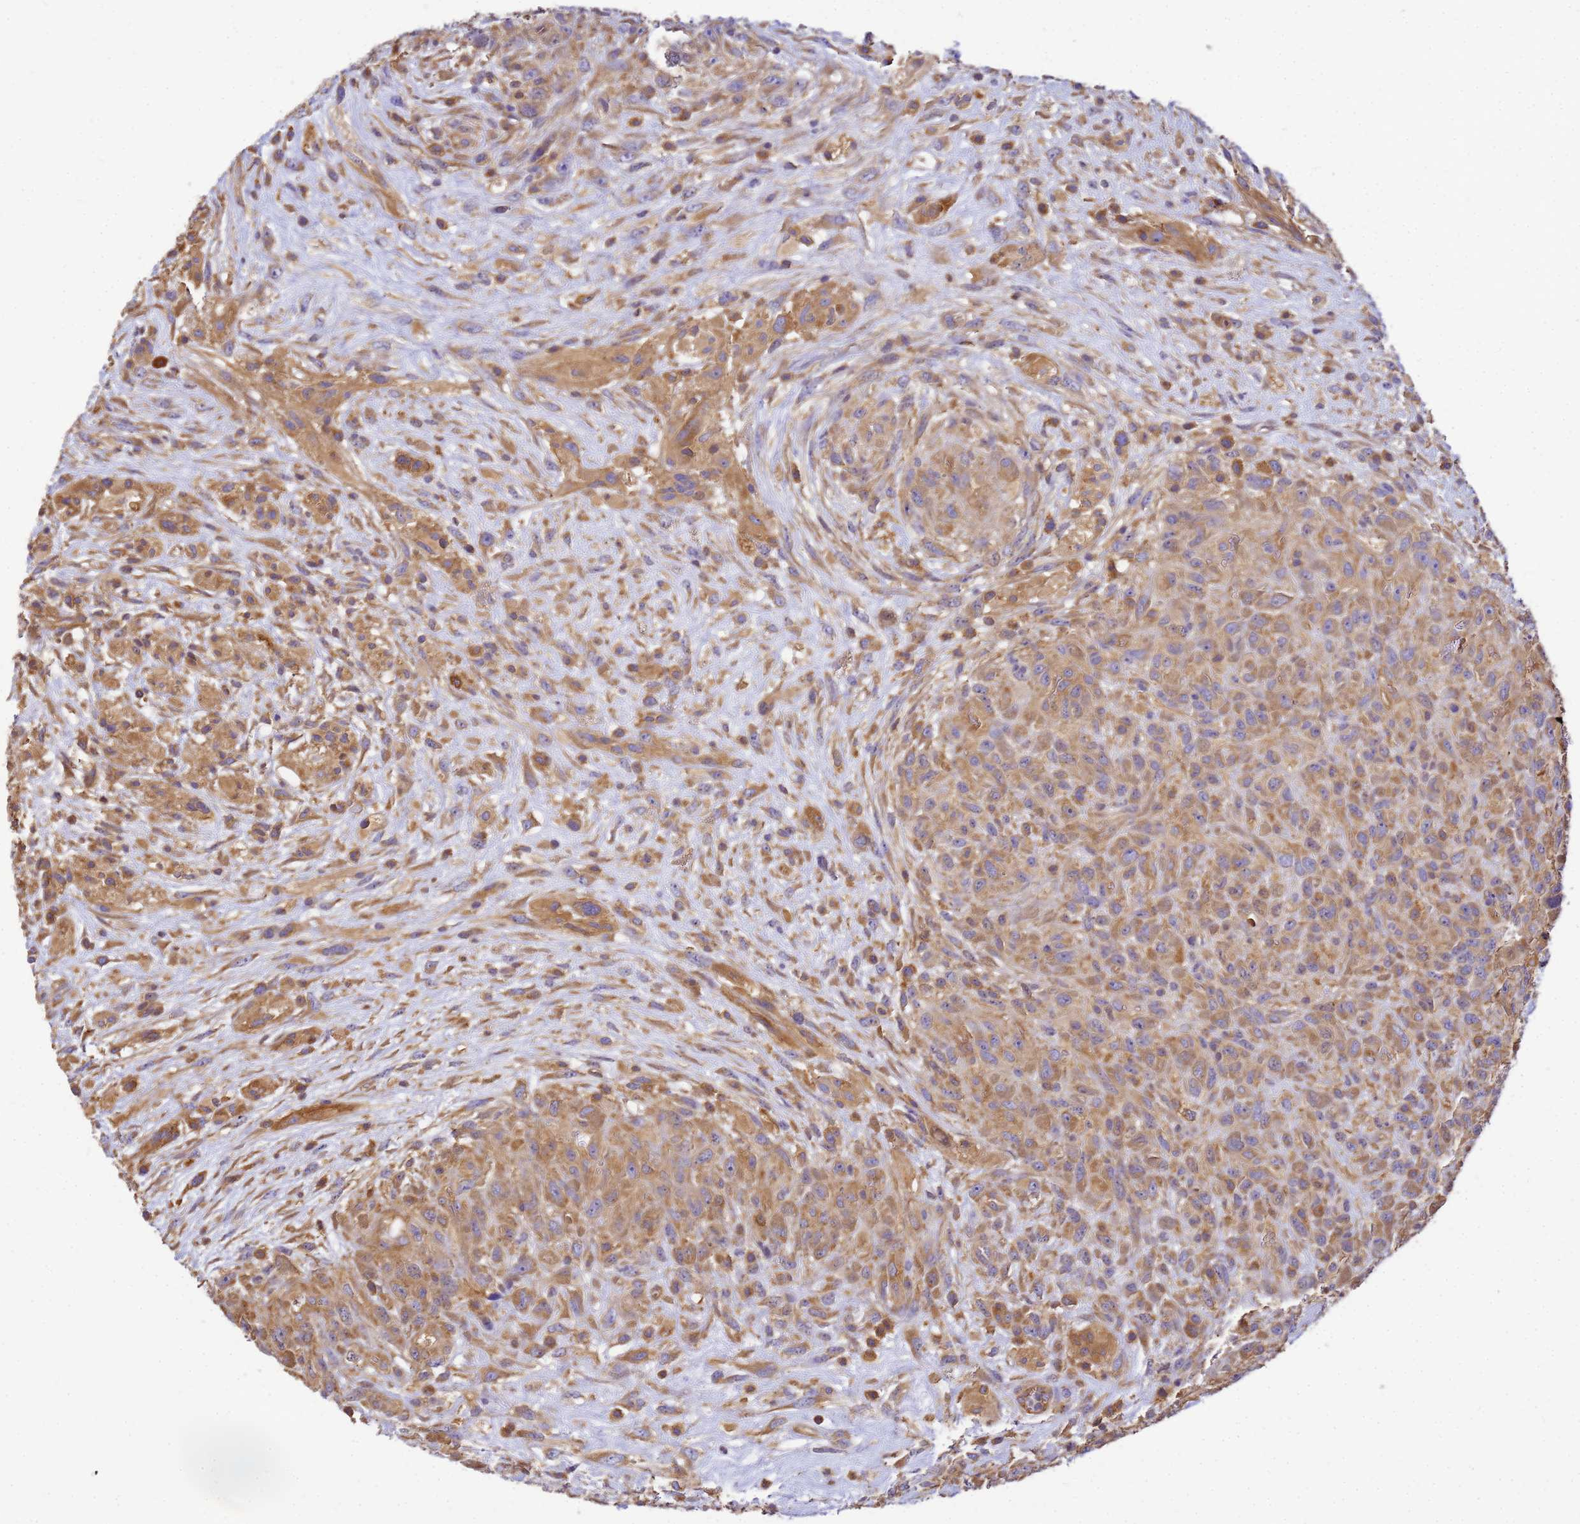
{"staining": {"intensity": "moderate", "quantity": ">75%", "location": "cytoplasmic/membranous"}, "tissue": "glioma", "cell_type": "Tumor cells", "image_type": "cancer", "snomed": [{"axis": "morphology", "description": "Glioma, malignant, High grade"}, {"axis": "topography", "description": "Brain"}], "caption": "Approximately >75% of tumor cells in glioma exhibit moderate cytoplasmic/membranous protein expression as visualized by brown immunohistochemical staining.", "gene": "NARS1", "patient": {"sex": "male", "age": 61}}